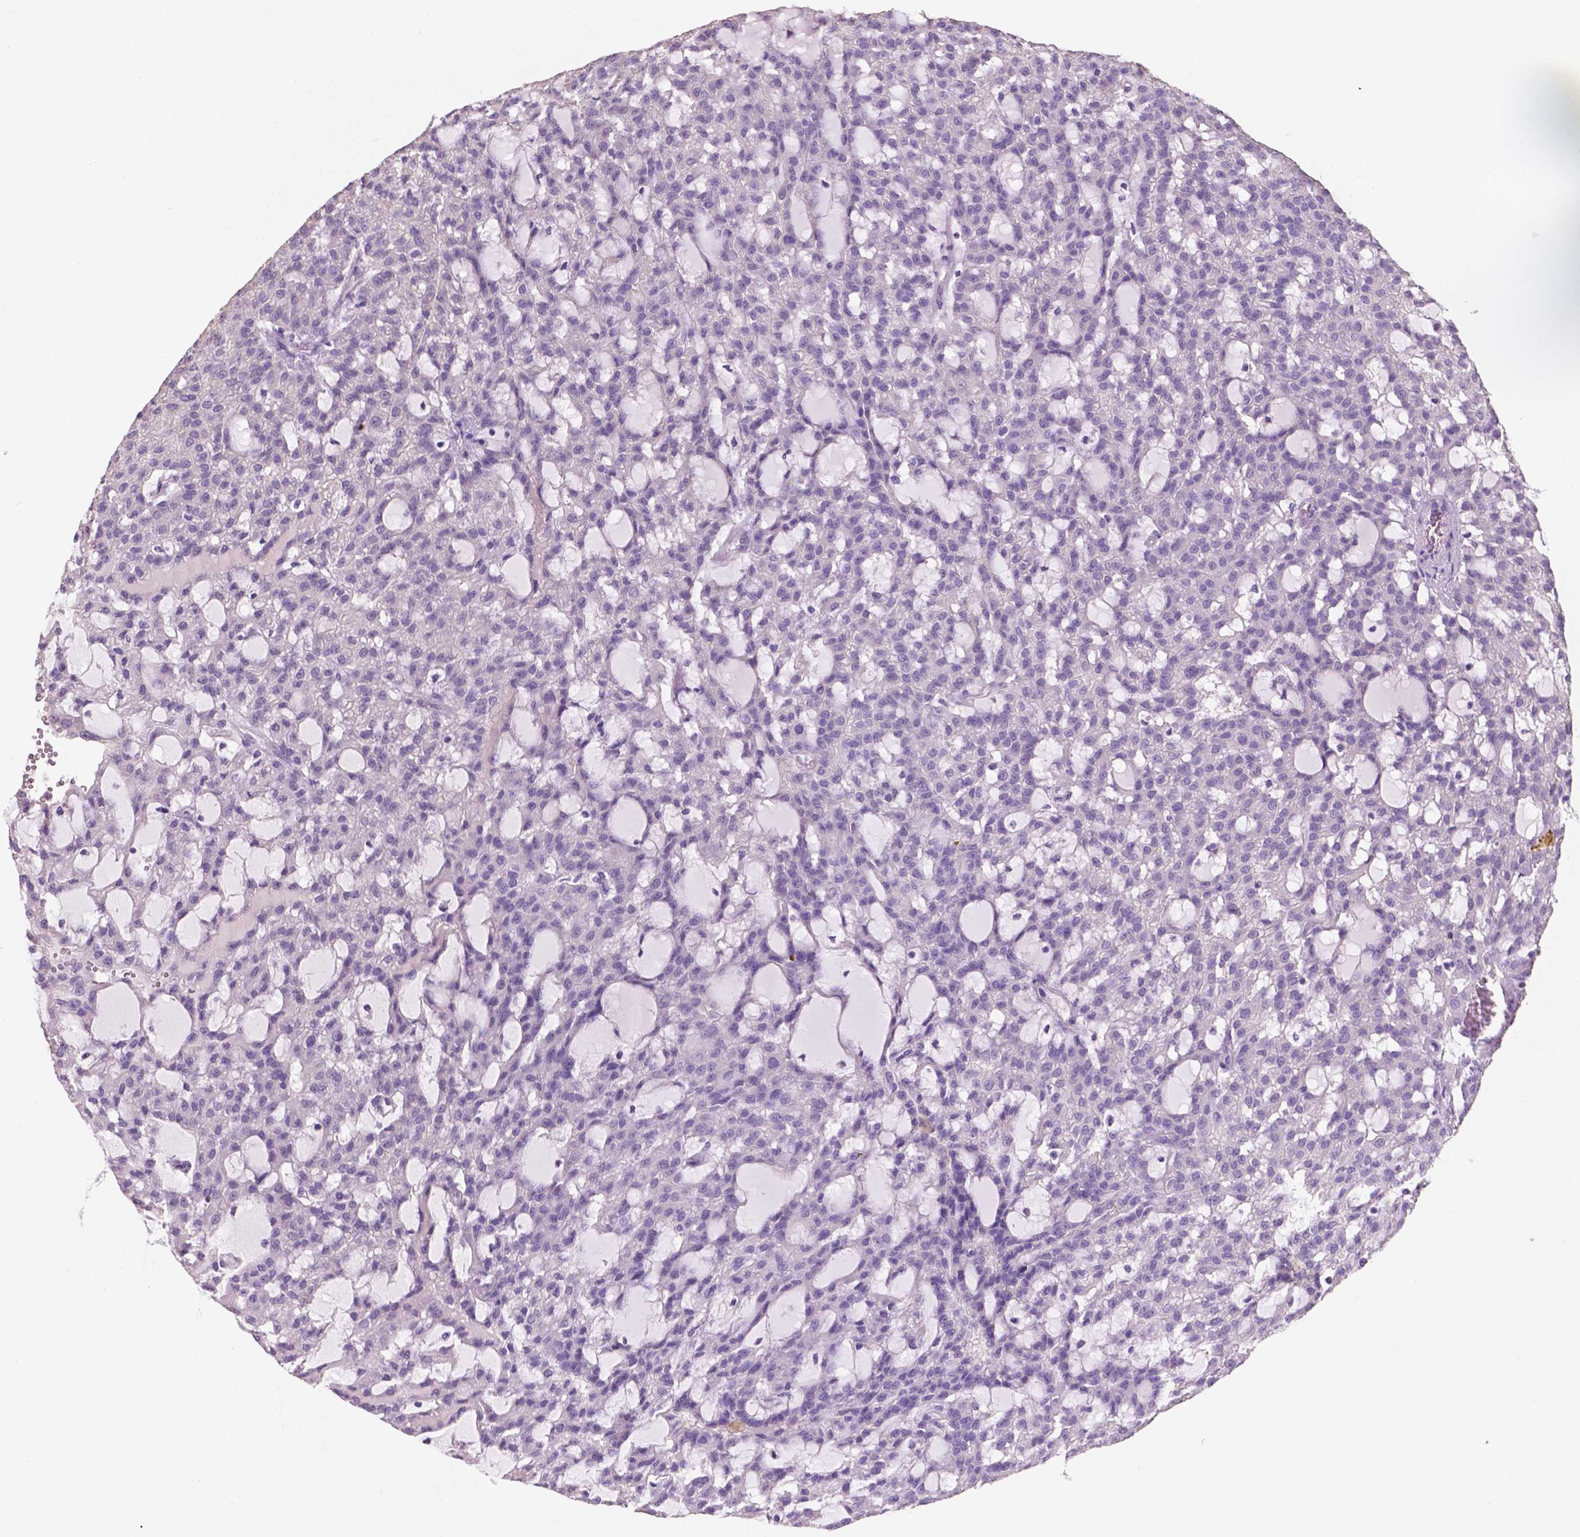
{"staining": {"intensity": "negative", "quantity": "none", "location": "none"}, "tissue": "renal cancer", "cell_type": "Tumor cells", "image_type": "cancer", "snomed": [{"axis": "morphology", "description": "Adenocarcinoma, NOS"}, {"axis": "topography", "description": "Kidney"}], "caption": "Photomicrograph shows no protein positivity in tumor cells of renal adenocarcinoma tissue.", "gene": "SBSN", "patient": {"sex": "male", "age": 63}}